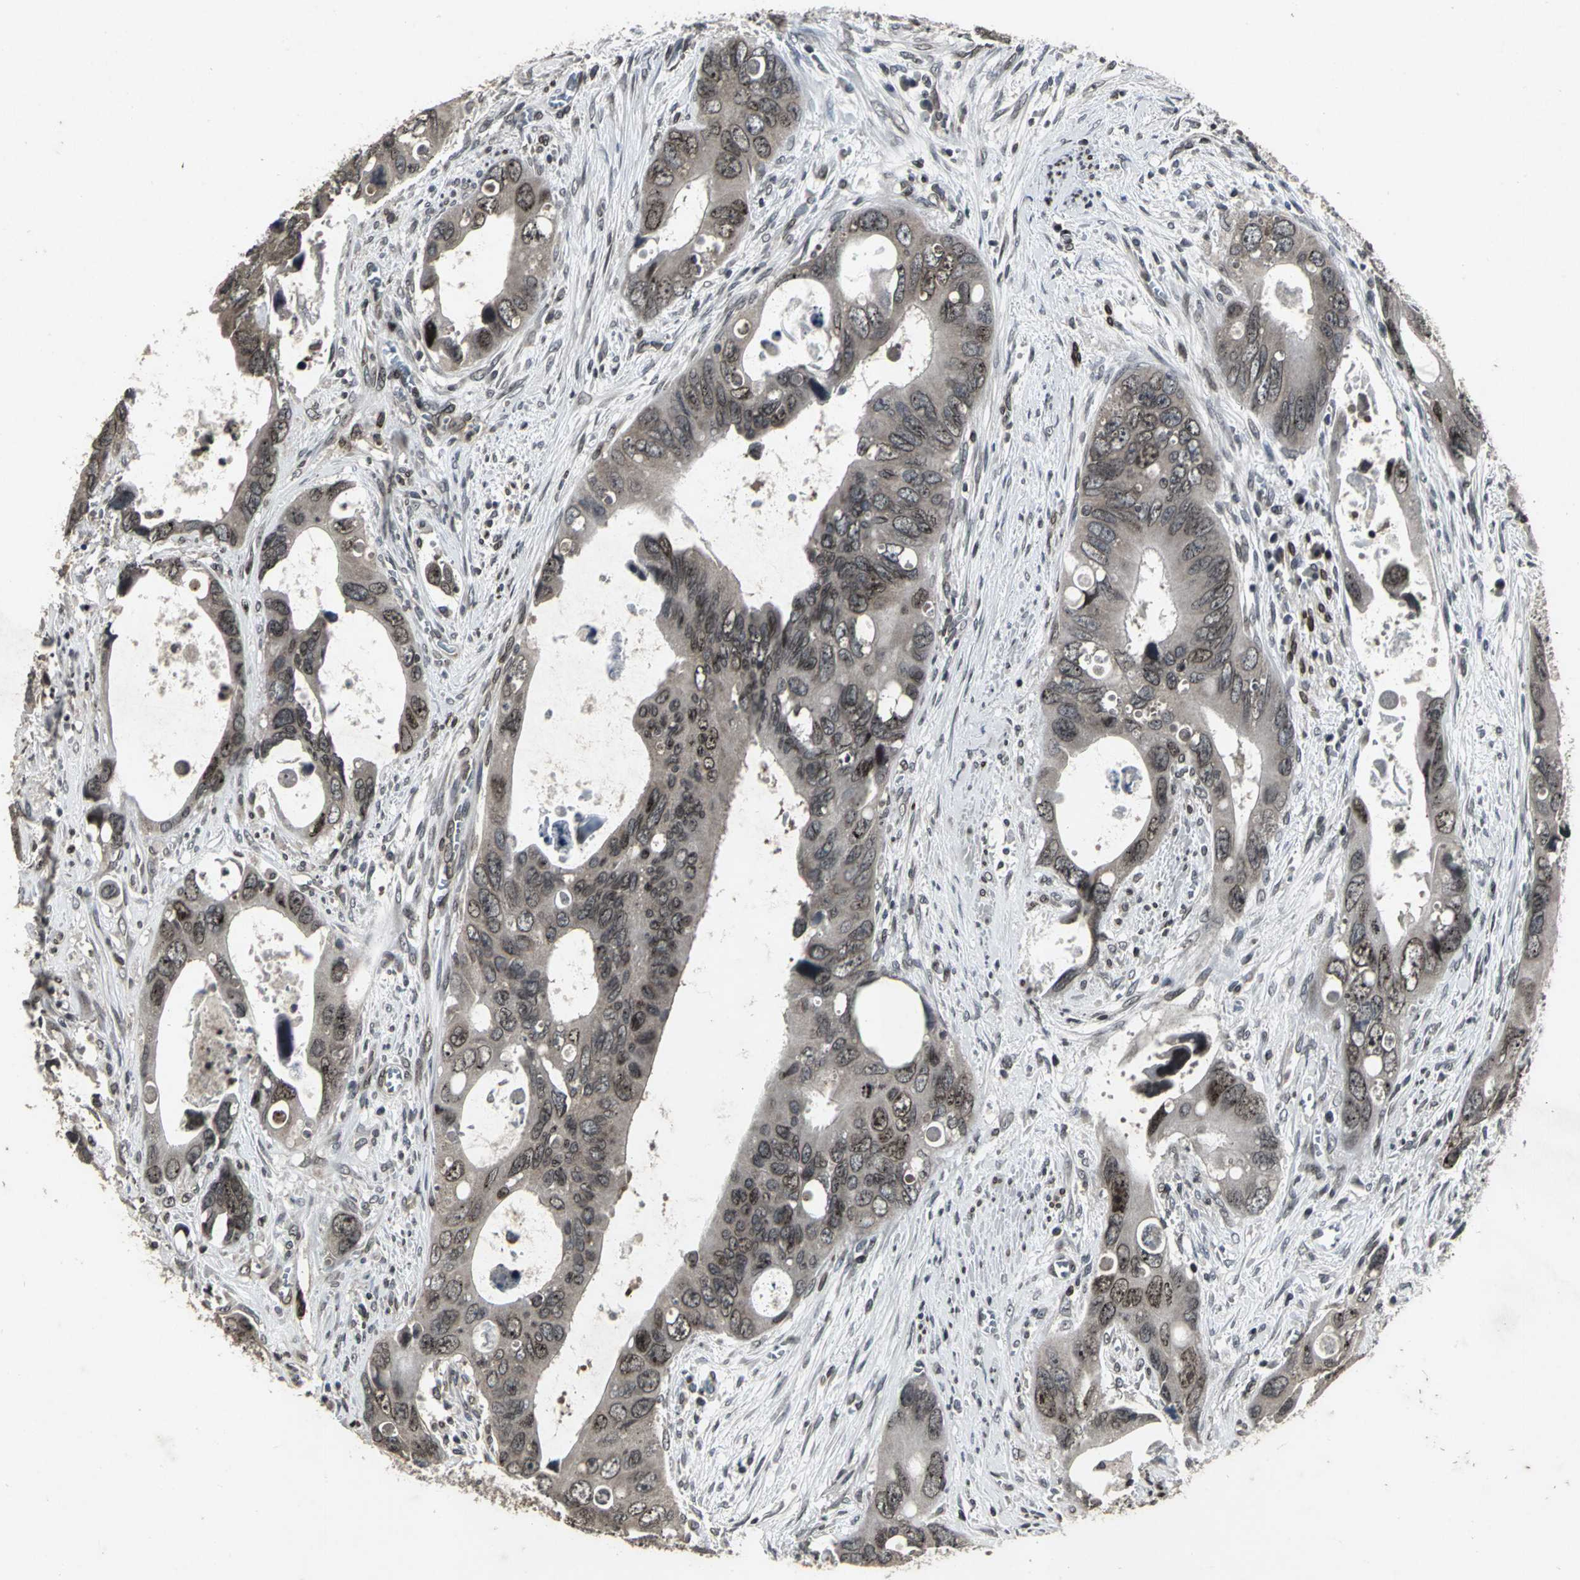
{"staining": {"intensity": "strong", "quantity": "25%-75%", "location": "nuclear"}, "tissue": "colorectal cancer", "cell_type": "Tumor cells", "image_type": "cancer", "snomed": [{"axis": "morphology", "description": "Adenocarcinoma, NOS"}, {"axis": "topography", "description": "Rectum"}], "caption": "The image demonstrates immunohistochemical staining of colorectal cancer. There is strong nuclear positivity is identified in about 25%-75% of tumor cells.", "gene": "SH2B3", "patient": {"sex": "male", "age": 70}}